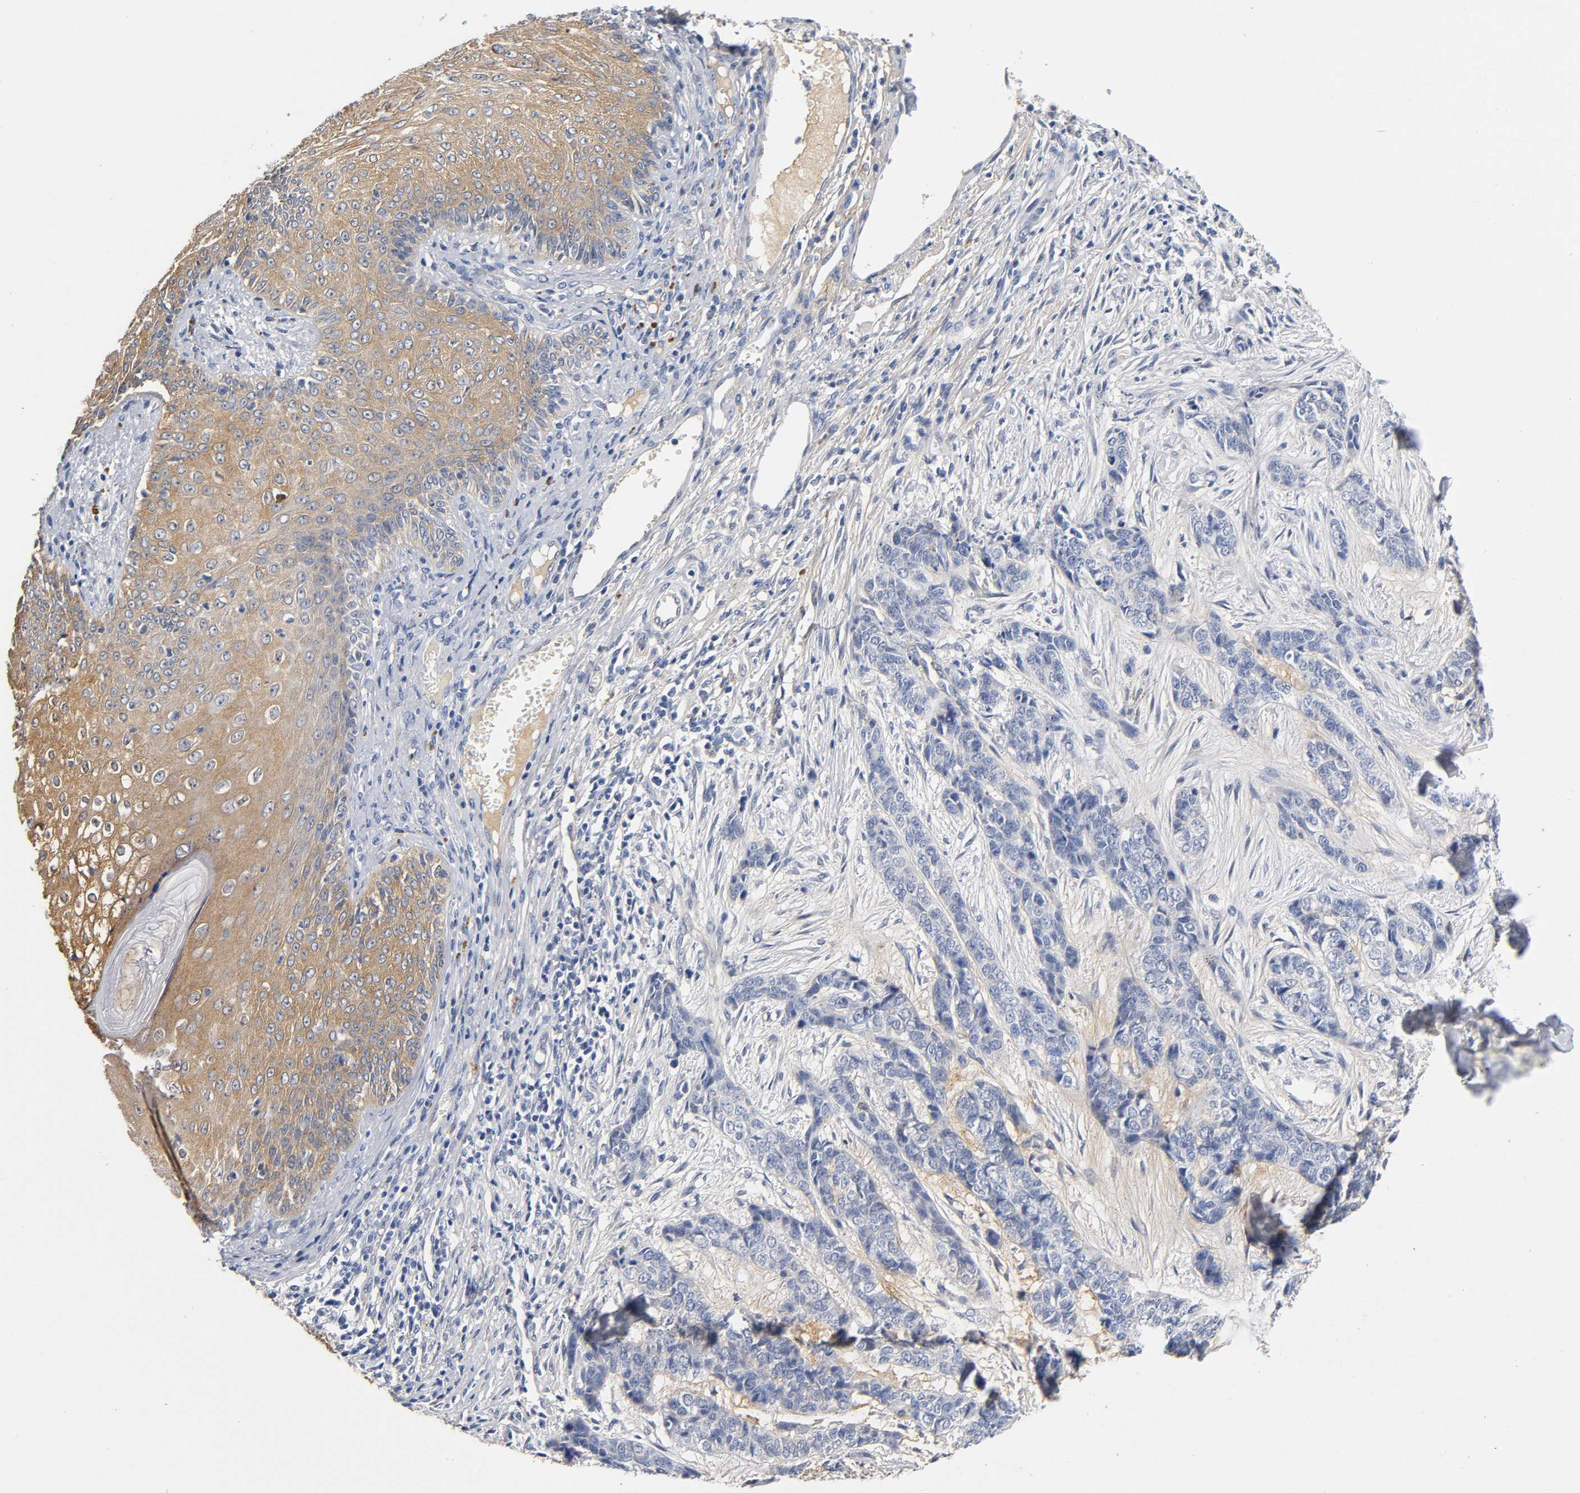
{"staining": {"intensity": "negative", "quantity": "none", "location": "none"}, "tissue": "skin cancer", "cell_type": "Tumor cells", "image_type": "cancer", "snomed": [{"axis": "morphology", "description": "Basal cell carcinoma"}, {"axis": "topography", "description": "Skin"}], "caption": "A micrograph of skin basal cell carcinoma stained for a protein demonstrates no brown staining in tumor cells.", "gene": "TNC", "patient": {"sex": "female", "age": 64}}